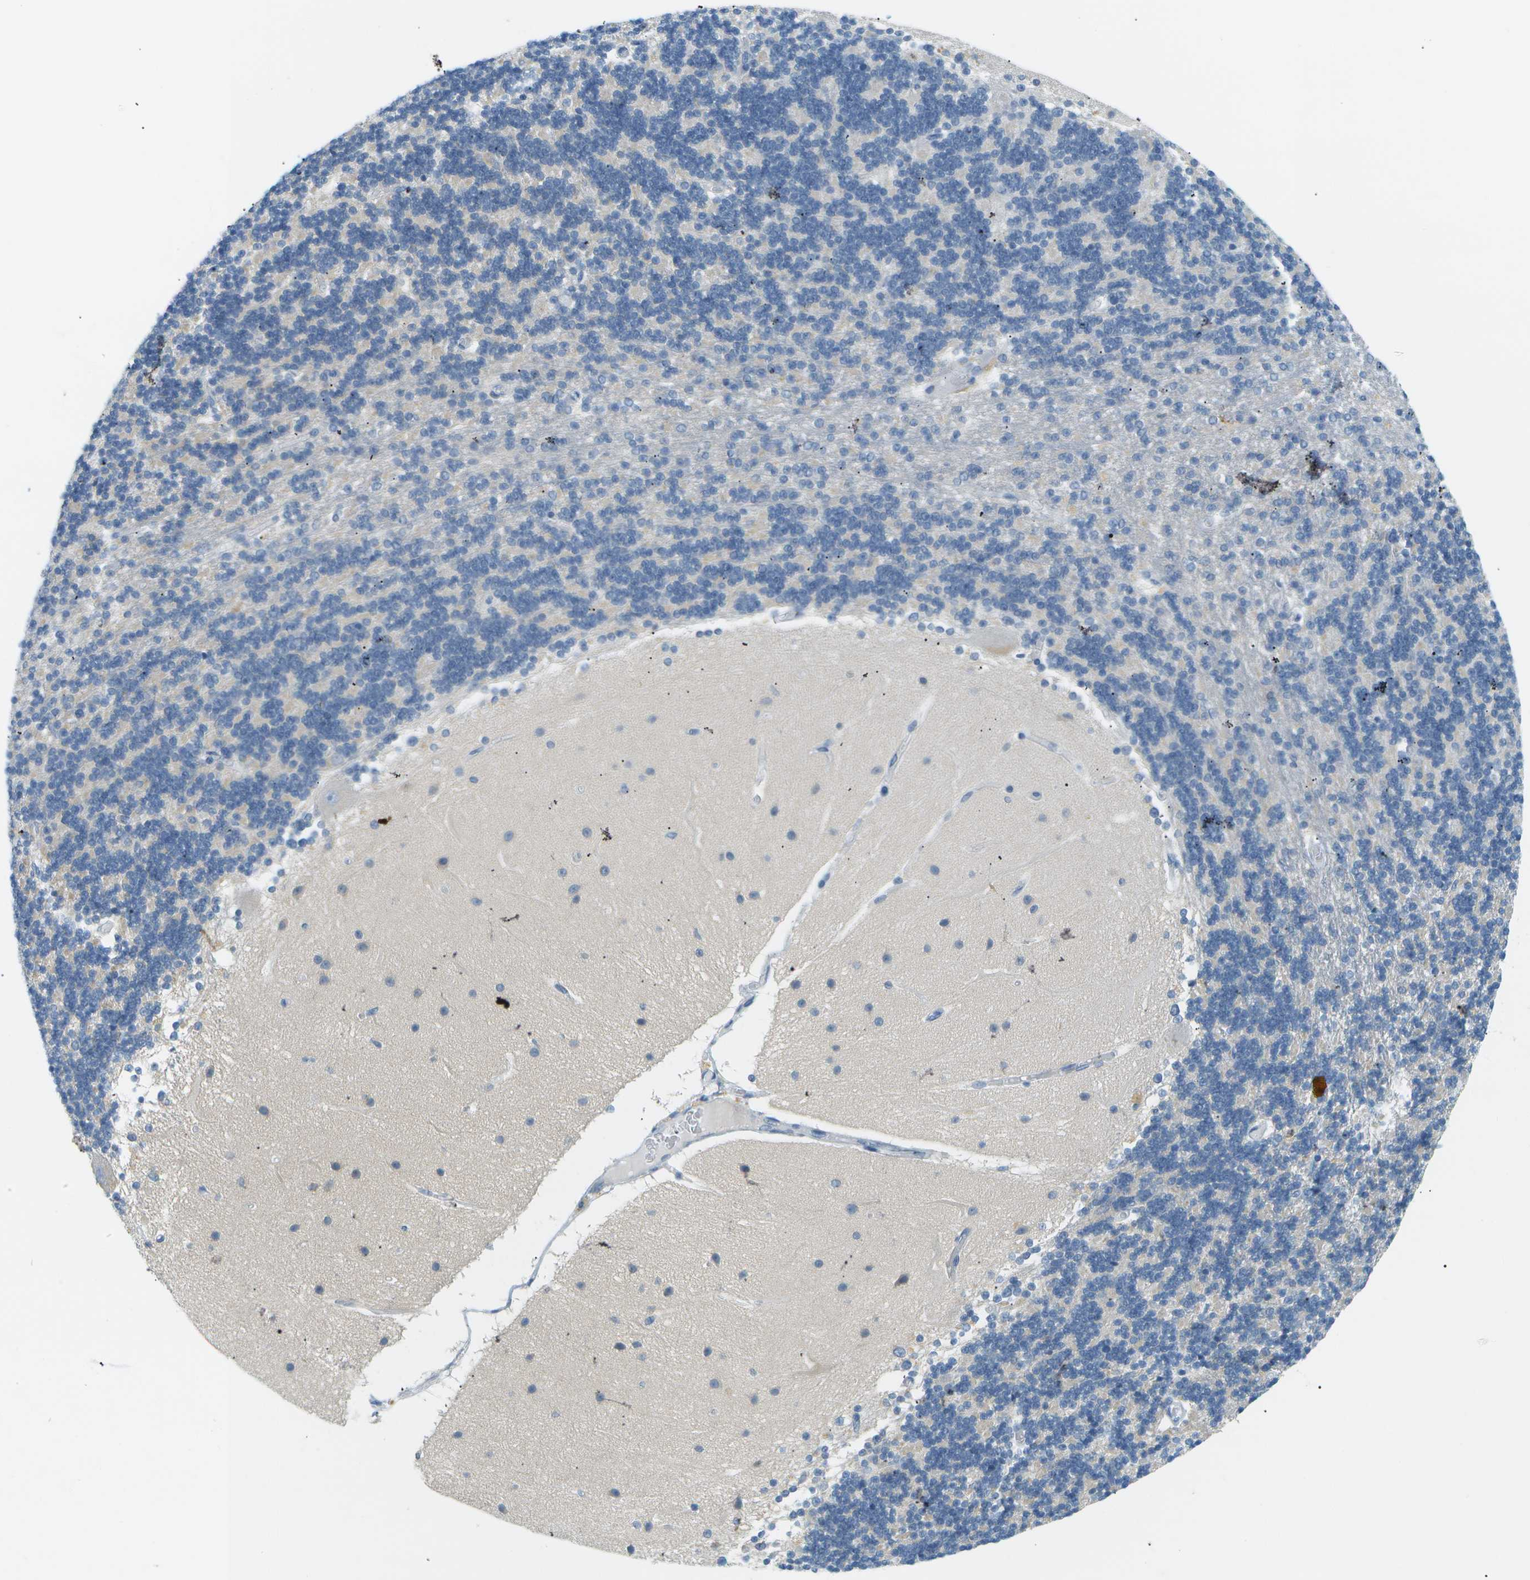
{"staining": {"intensity": "negative", "quantity": "none", "location": "none"}, "tissue": "cerebellum", "cell_type": "Cells in granular layer", "image_type": "normal", "snomed": [{"axis": "morphology", "description": "Normal tissue, NOS"}, {"axis": "topography", "description": "Cerebellum"}], "caption": "A high-resolution histopathology image shows immunohistochemistry staining of unremarkable cerebellum, which reveals no significant expression in cells in granular layer. (DAB immunohistochemistry, high magnification).", "gene": "SMYD5", "patient": {"sex": "female", "age": 54}}